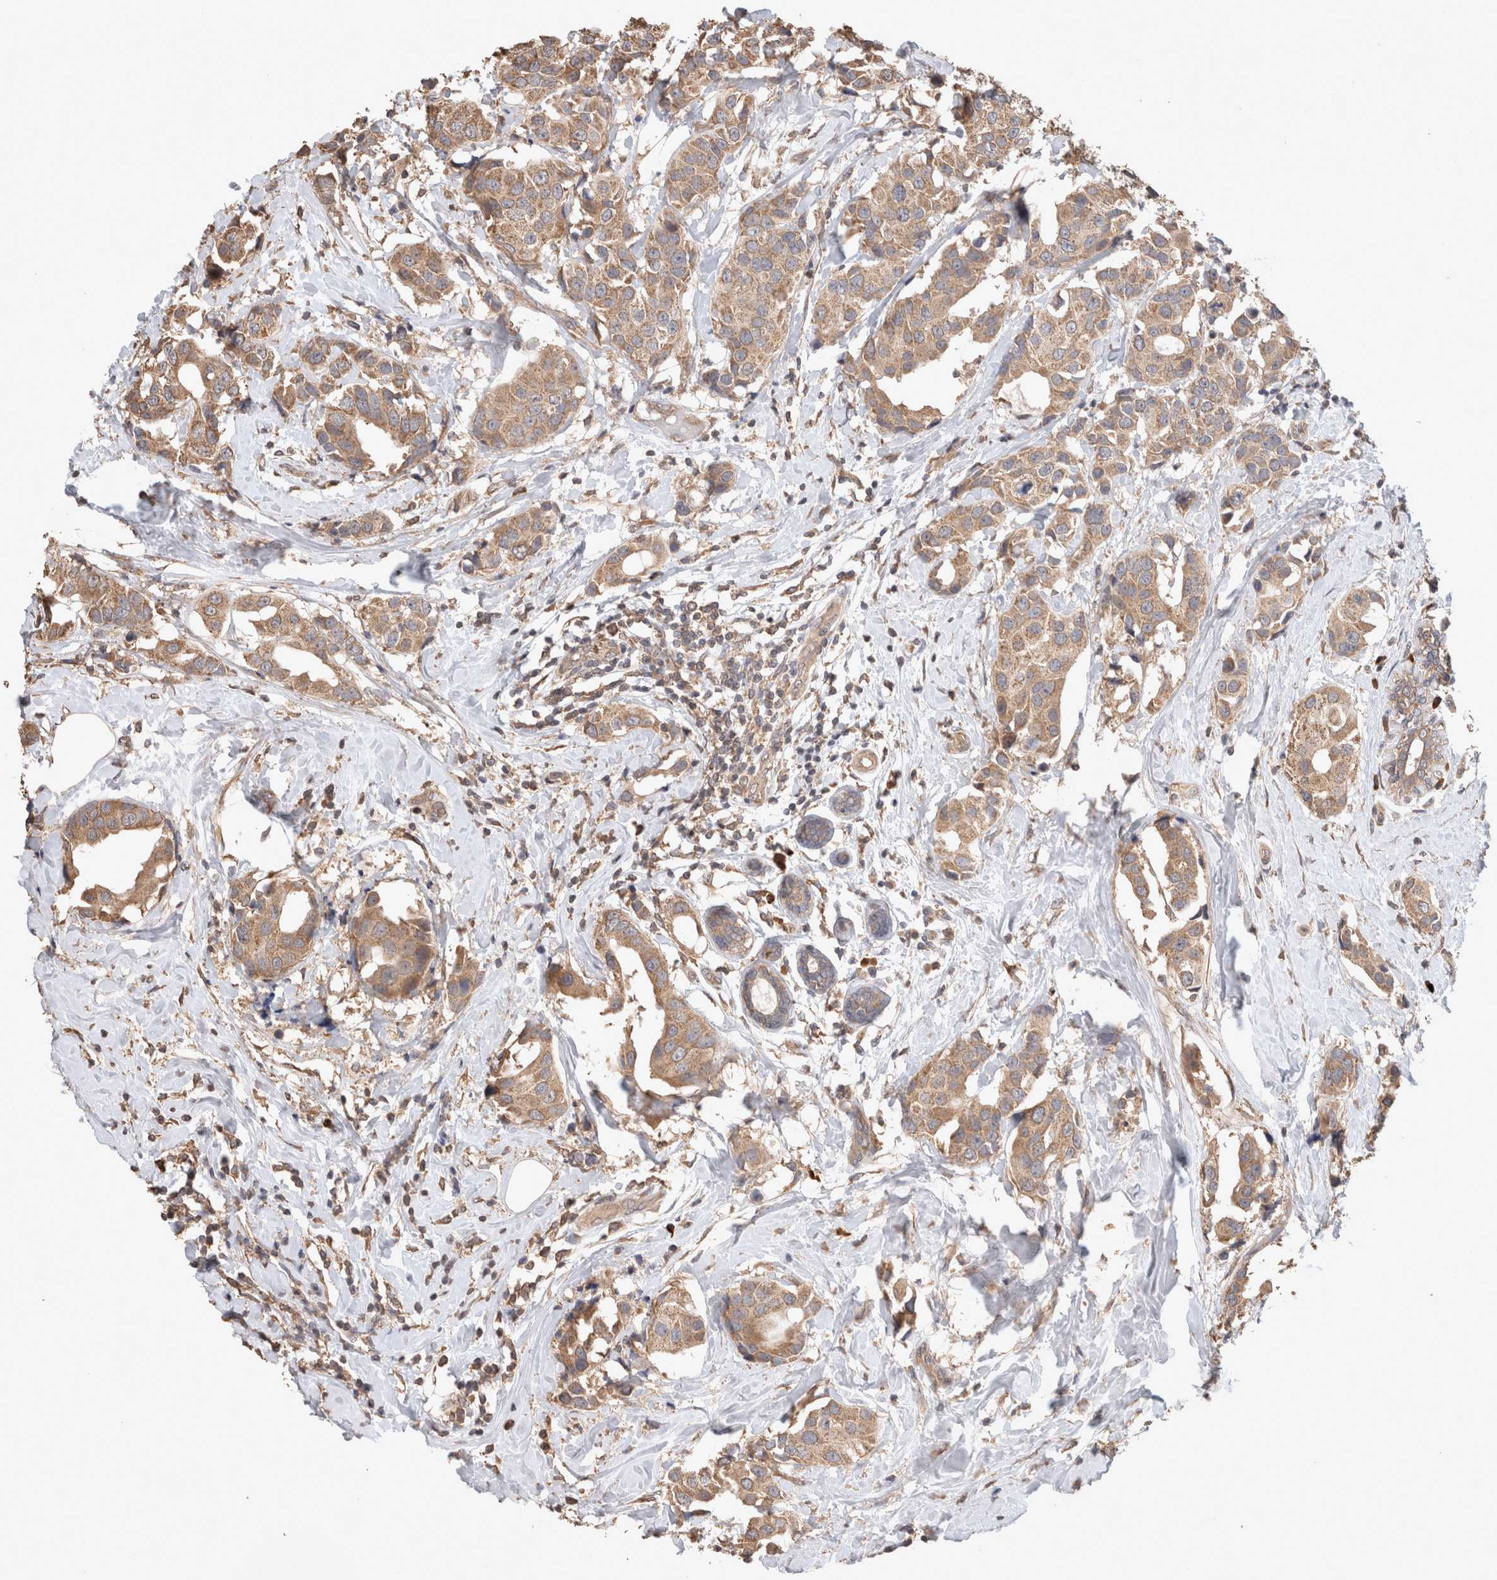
{"staining": {"intensity": "moderate", "quantity": ">75%", "location": "cytoplasmic/membranous"}, "tissue": "breast cancer", "cell_type": "Tumor cells", "image_type": "cancer", "snomed": [{"axis": "morphology", "description": "Normal tissue, NOS"}, {"axis": "morphology", "description": "Duct carcinoma"}, {"axis": "topography", "description": "Breast"}], "caption": "Protein expression analysis of human breast invasive ductal carcinoma reveals moderate cytoplasmic/membranous staining in about >75% of tumor cells. Immunohistochemistry stains the protein in brown and the nuclei are stained blue.", "gene": "HROB", "patient": {"sex": "female", "age": 39}}